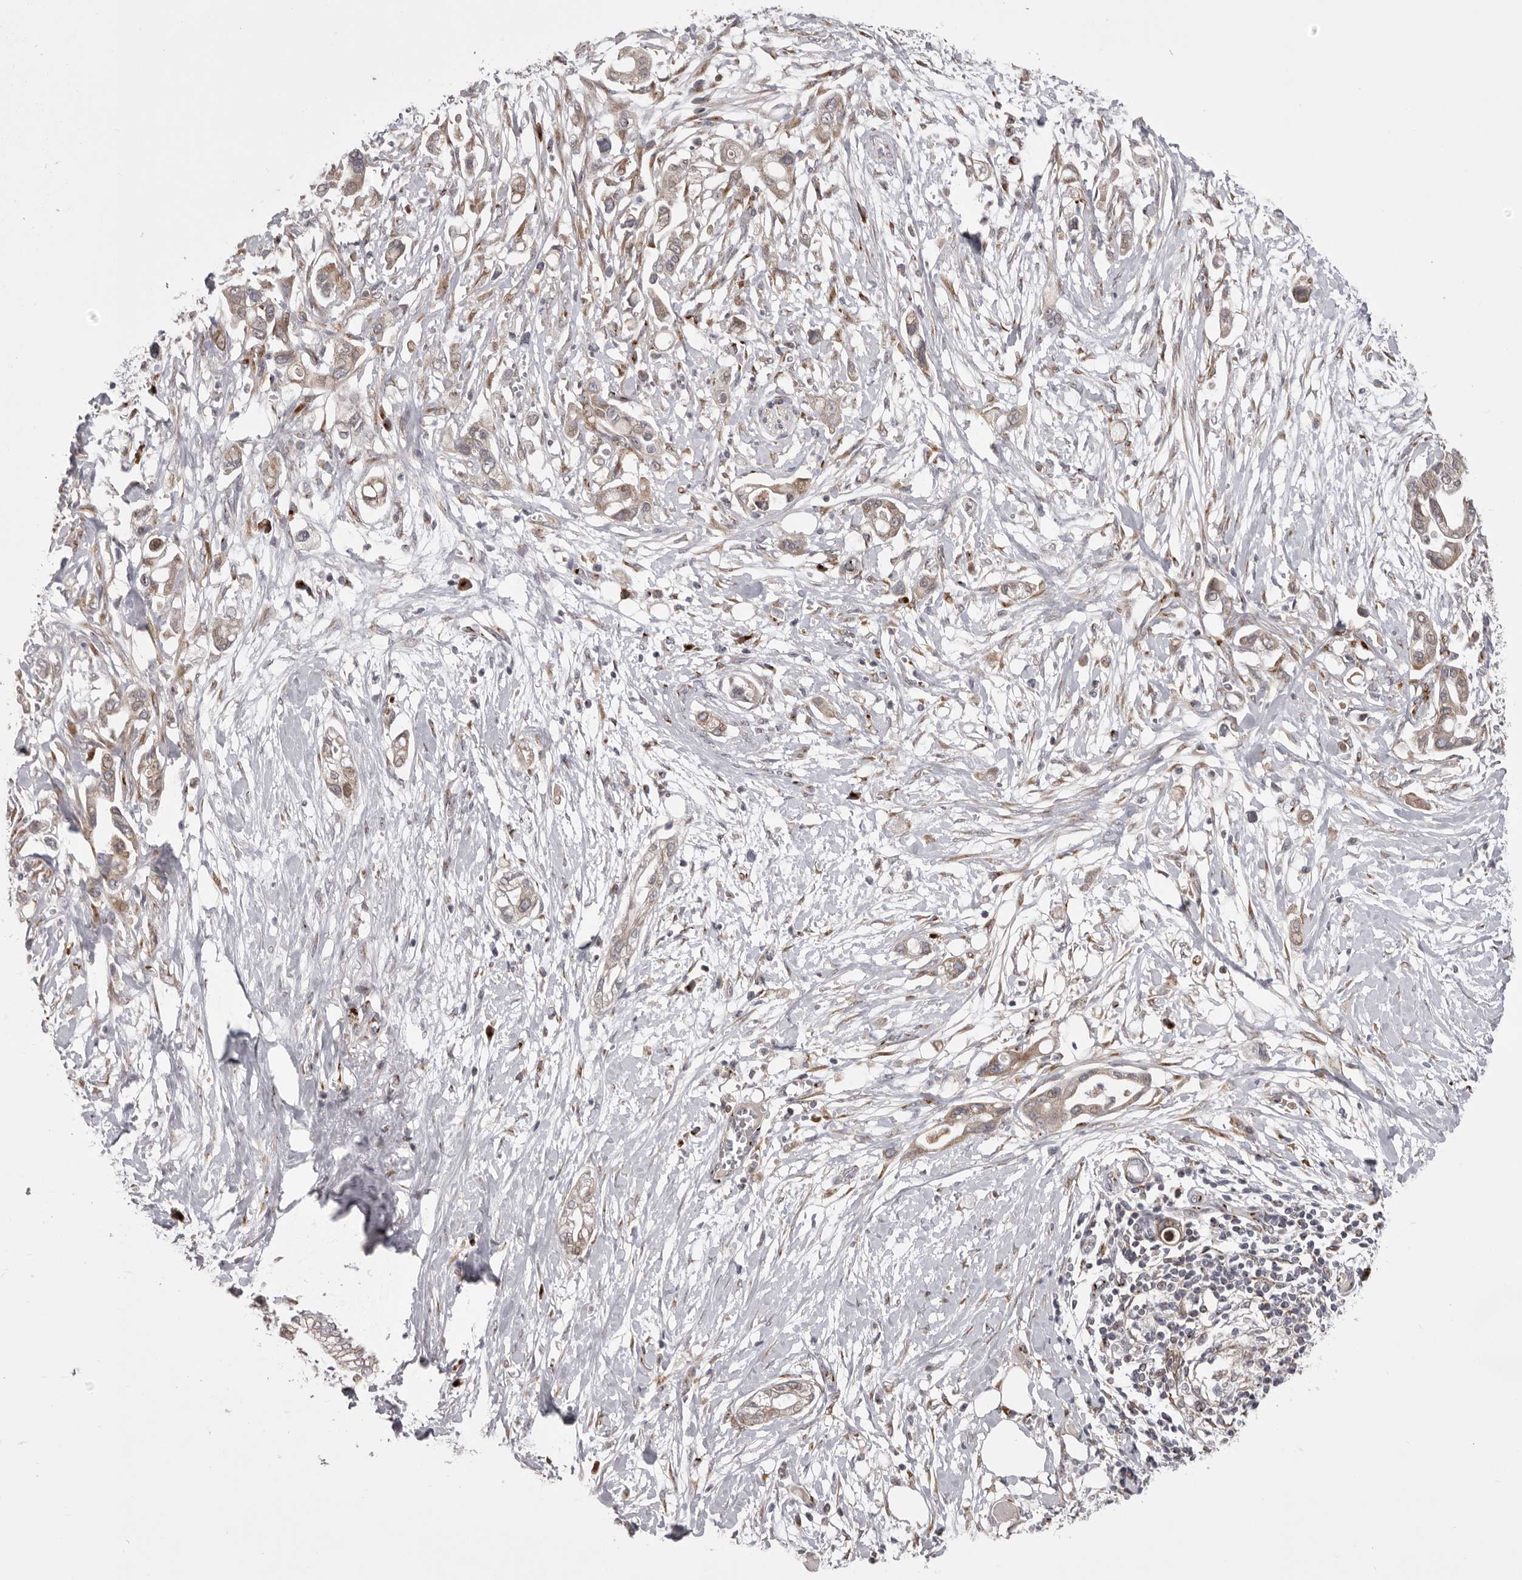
{"staining": {"intensity": "weak", "quantity": ">75%", "location": "cytoplasmic/membranous,nuclear"}, "tissue": "pancreatic cancer", "cell_type": "Tumor cells", "image_type": "cancer", "snomed": [{"axis": "morphology", "description": "Adenocarcinoma, NOS"}, {"axis": "topography", "description": "Pancreas"}], "caption": "Adenocarcinoma (pancreatic) stained with a protein marker exhibits weak staining in tumor cells.", "gene": "WDR47", "patient": {"sex": "male", "age": 68}}